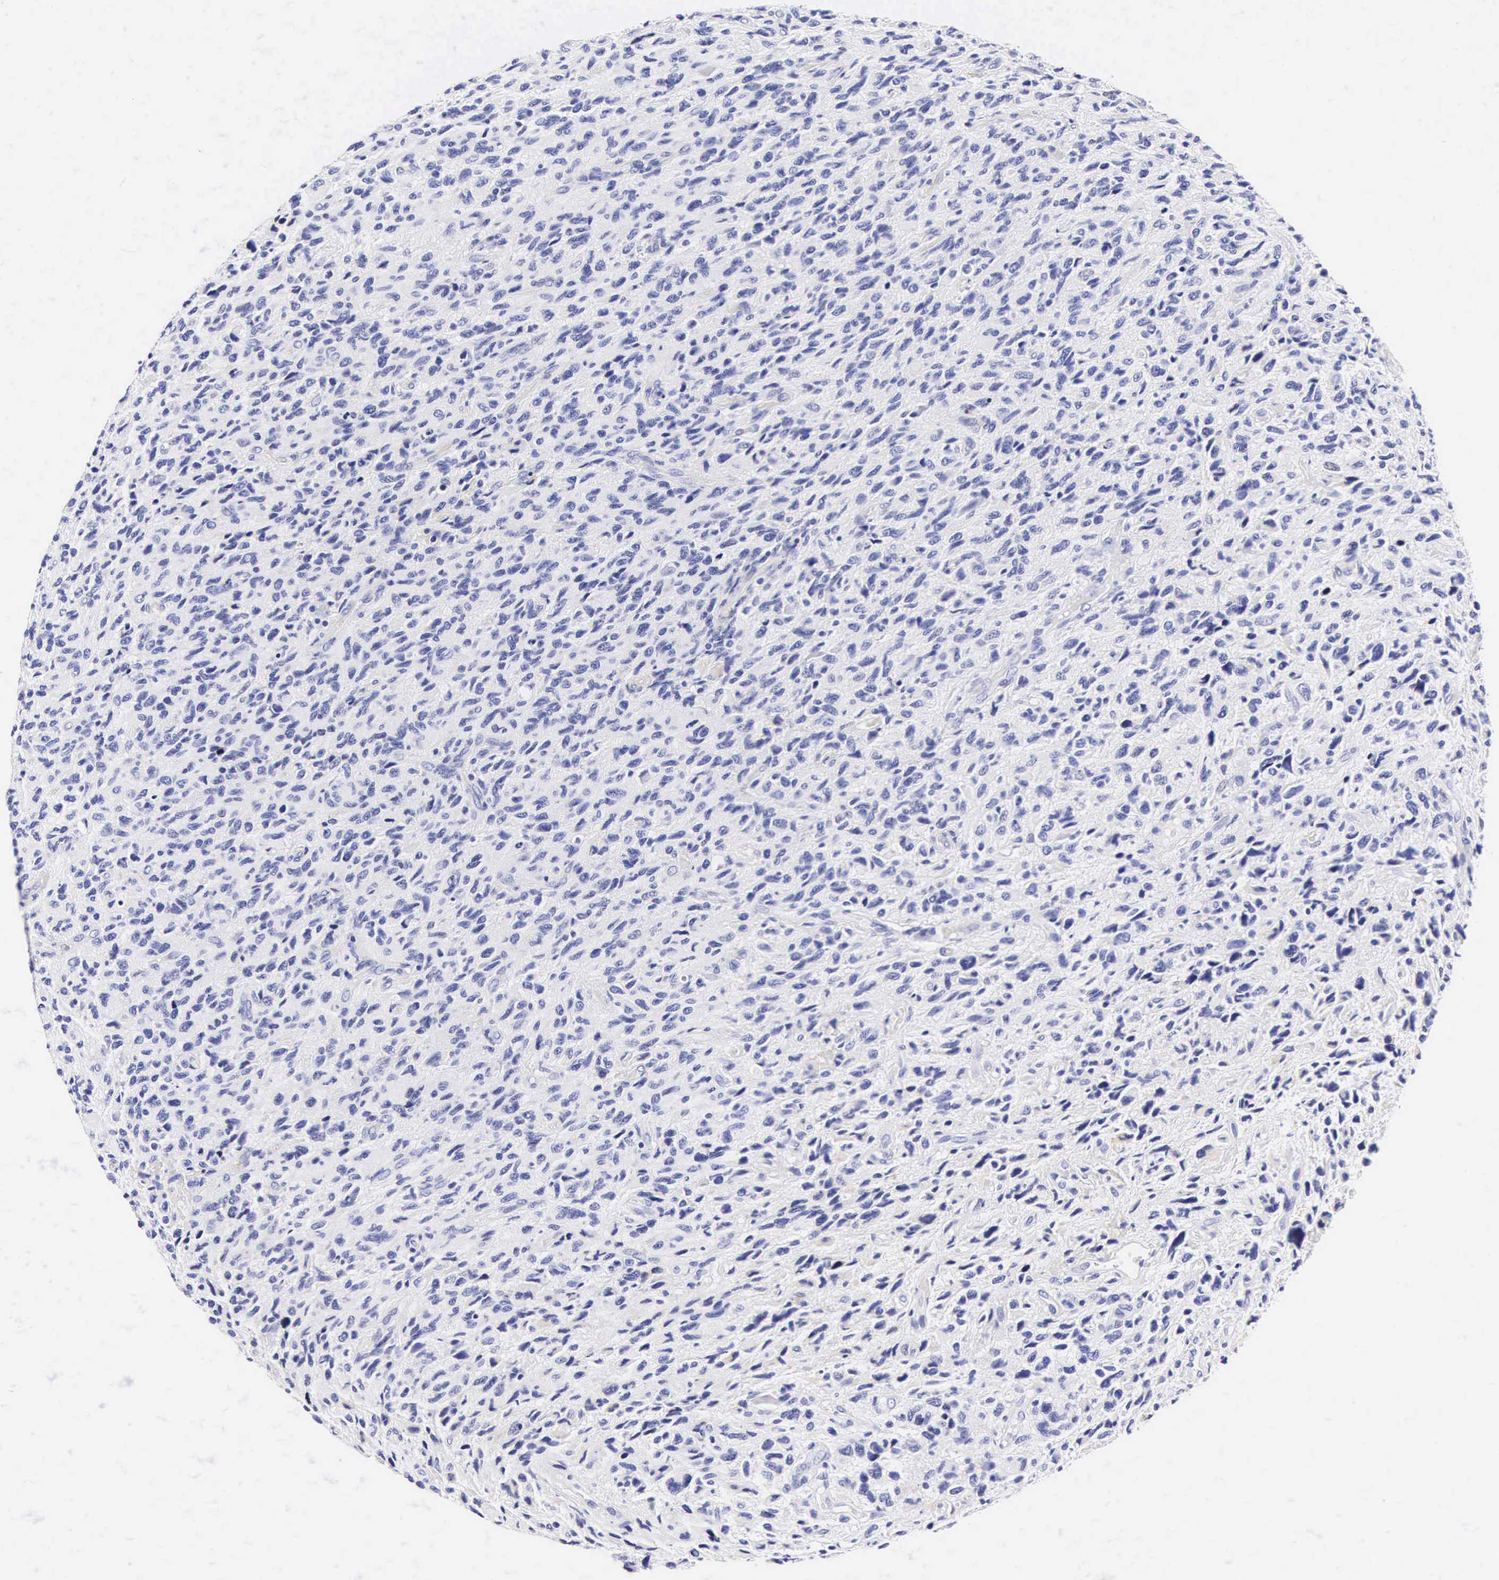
{"staining": {"intensity": "negative", "quantity": "none", "location": "none"}, "tissue": "glioma", "cell_type": "Tumor cells", "image_type": "cancer", "snomed": [{"axis": "morphology", "description": "Glioma, malignant, High grade"}, {"axis": "topography", "description": "Brain"}], "caption": "The immunohistochemistry image has no significant staining in tumor cells of high-grade glioma (malignant) tissue.", "gene": "CNN1", "patient": {"sex": "female", "age": 60}}